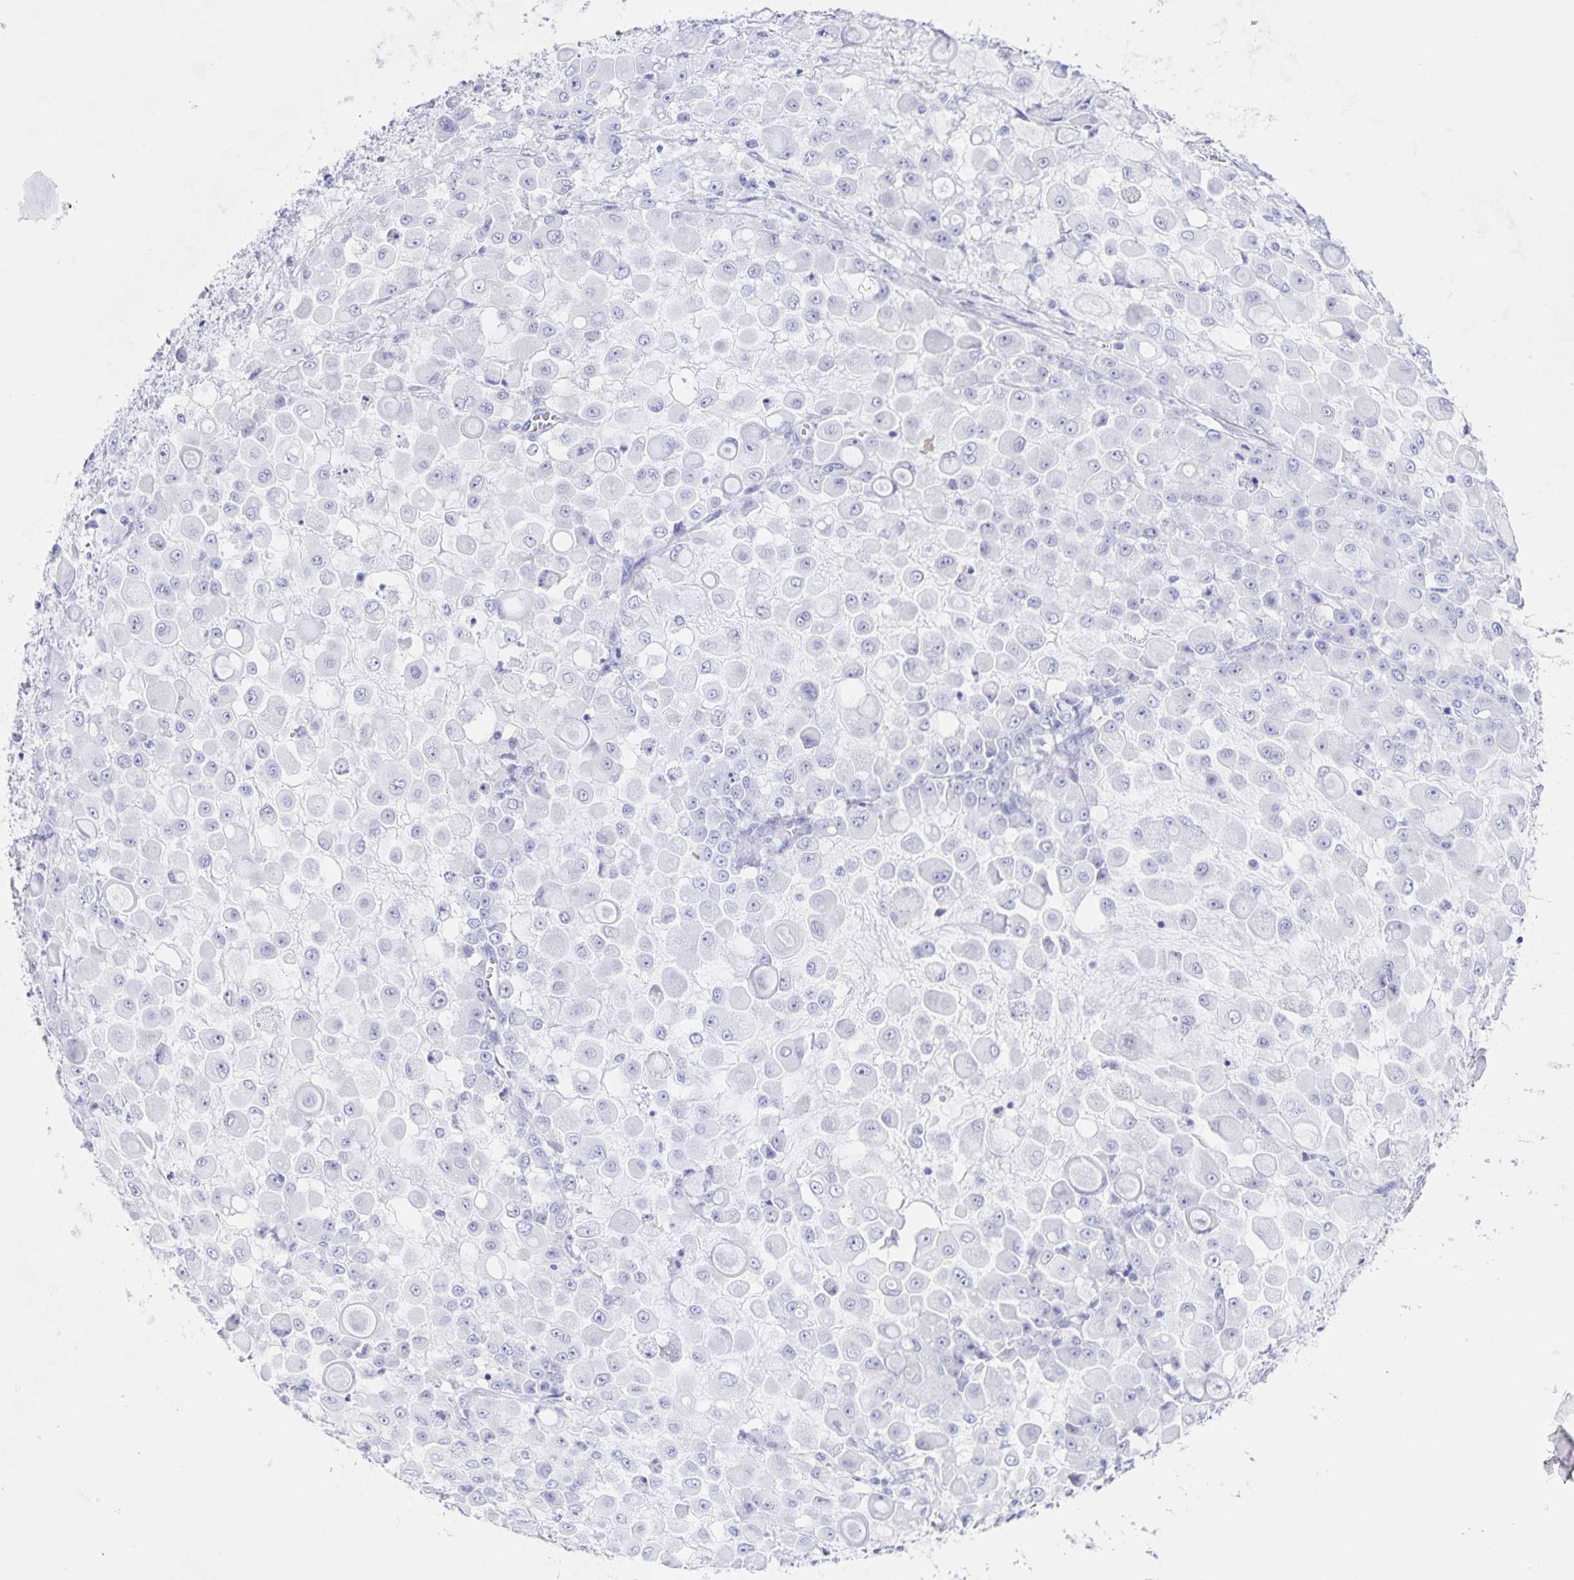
{"staining": {"intensity": "negative", "quantity": "none", "location": "none"}, "tissue": "stomach cancer", "cell_type": "Tumor cells", "image_type": "cancer", "snomed": [{"axis": "morphology", "description": "Adenocarcinoma, NOS"}, {"axis": "topography", "description": "Stomach"}], "caption": "High magnification brightfield microscopy of stomach cancer stained with DAB (brown) and counterstained with hematoxylin (blue): tumor cells show no significant staining.", "gene": "C12orf56", "patient": {"sex": "female", "age": 76}}